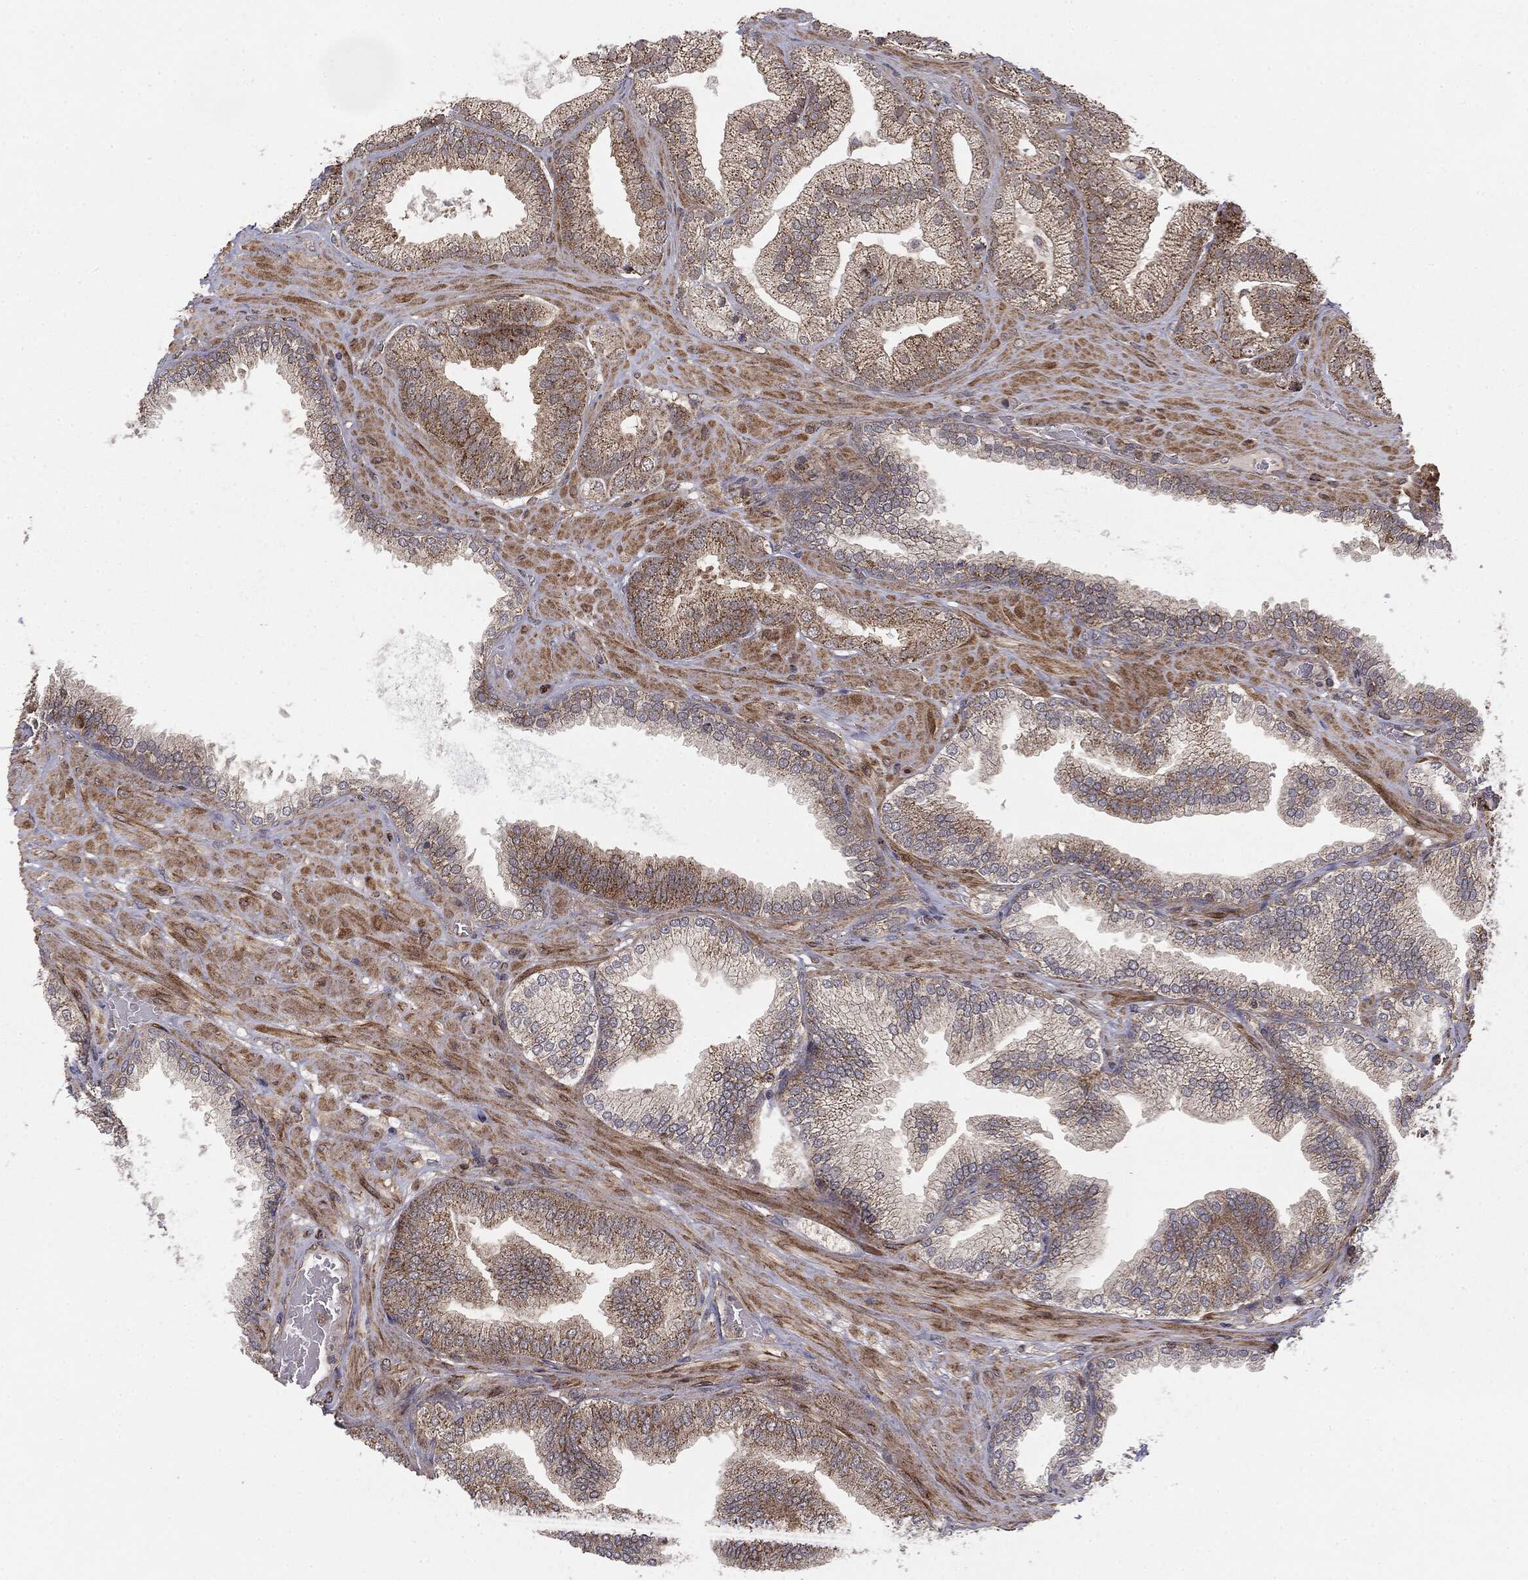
{"staining": {"intensity": "strong", "quantity": "25%-75%", "location": "cytoplasmic/membranous"}, "tissue": "prostate cancer", "cell_type": "Tumor cells", "image_type": "cancer", "snomed": [{"axis": "morphology", "description": "Adenocarcinoma, High grade"}, {"axis": "topography", "description": "Prostate"}], "caption": "Immunohistochemistry micrograph of human prostate adenocarcinoma (high-grade) stained for a protein (brown), which reveals high levels of strong cytoplasmic/membranous staining in approximately 25%-75% of tumor cells.", "gene": "MTOR", "patient": {"sex": "male", "age": 68}}